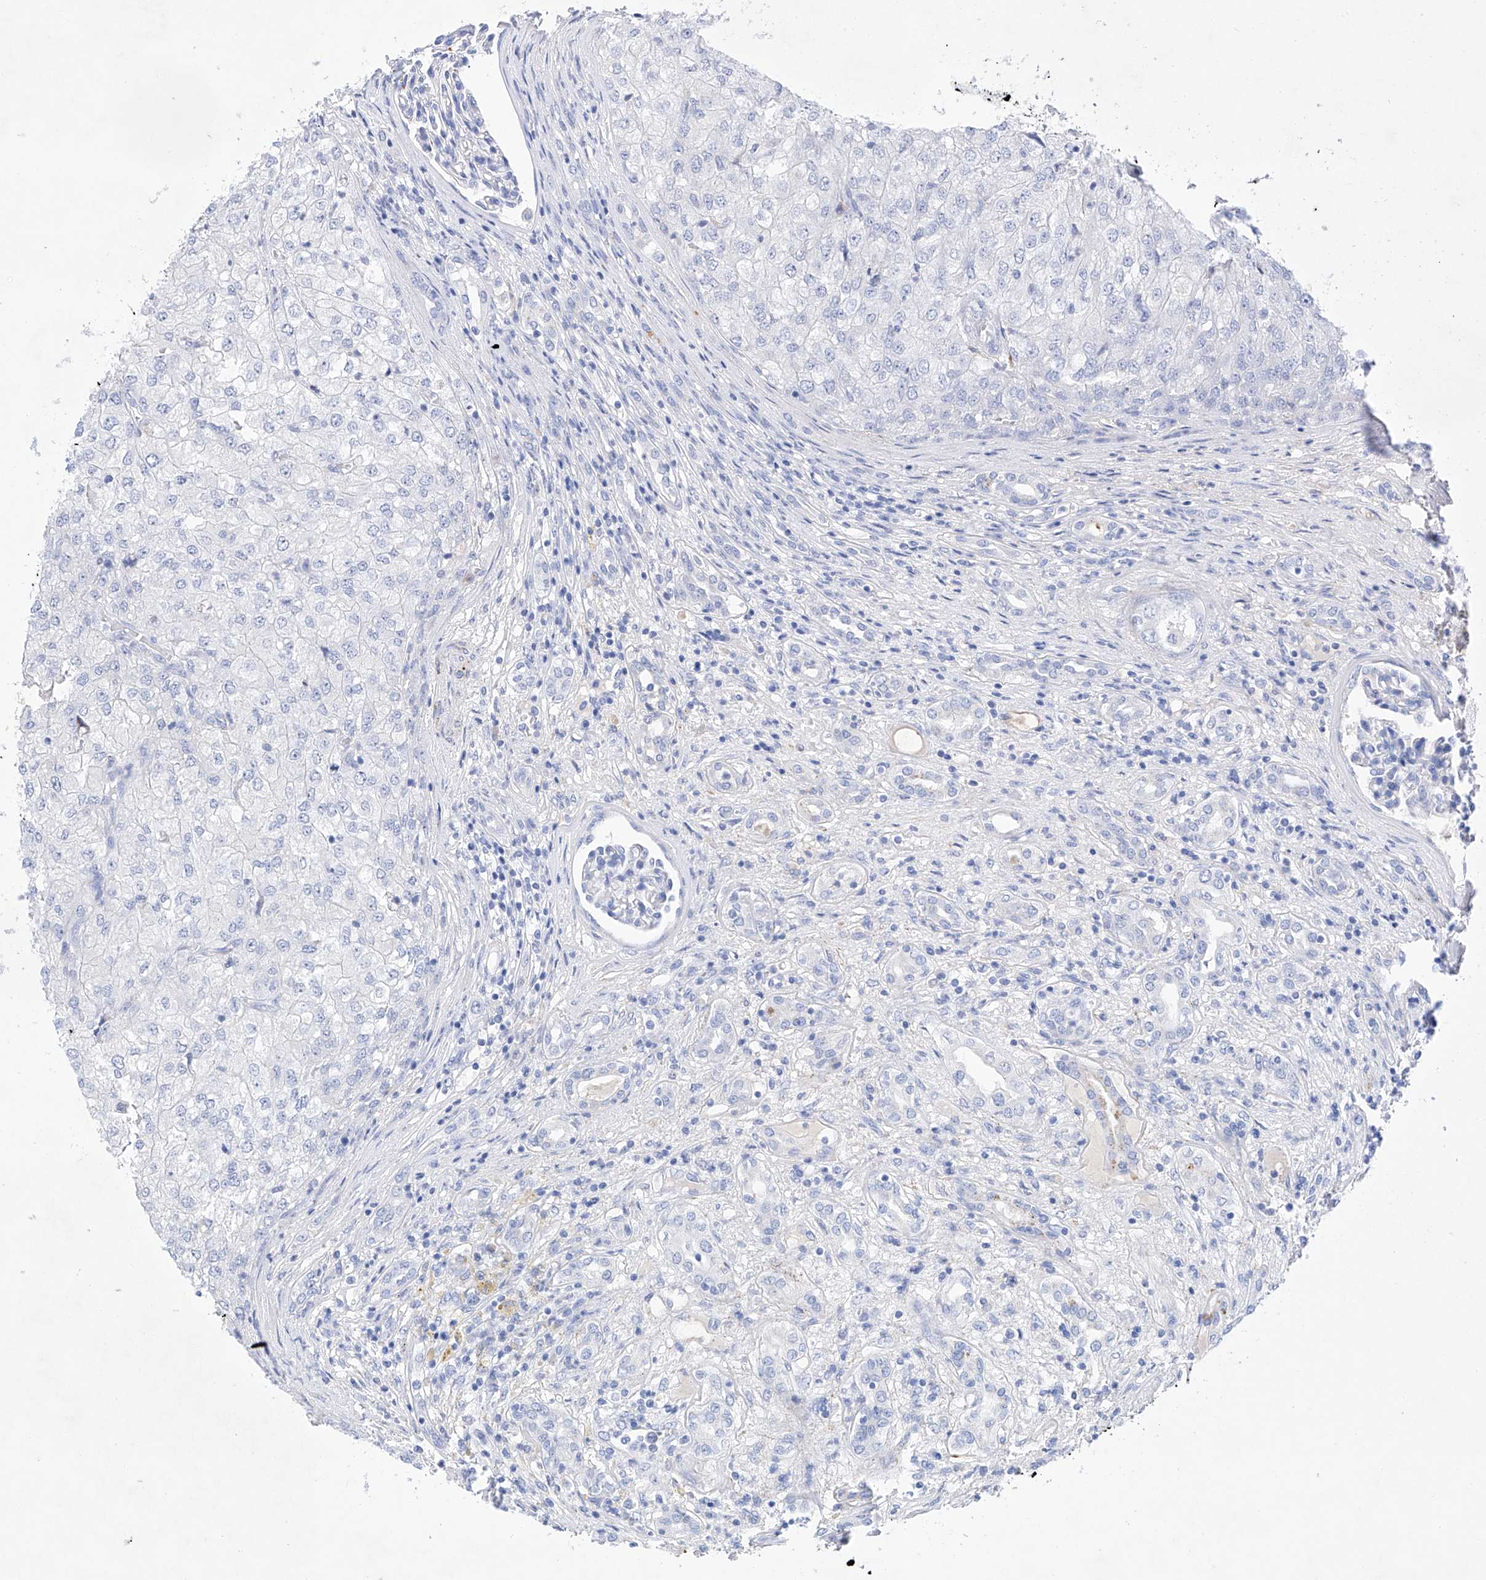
{"staining": {"intensity": "negative", "quantity": "none", "location": "none"}, "tissue": "renal cancer", "cell_type": "Tumor cells", "image_type": "cancer", "snomed": [{"axis": "morphology", "description": "Adenocarcinoma, NOS"}, {"axis": "topography", "description": "Kidney"}], "caption": "DAB (3,3'-diaminobenzidine) immunohistochemical staining of renal cancer displays no significant positivity in tumor cells.", "gene": "LURAP1", "patient": {"sex": "female", "age": 54}}